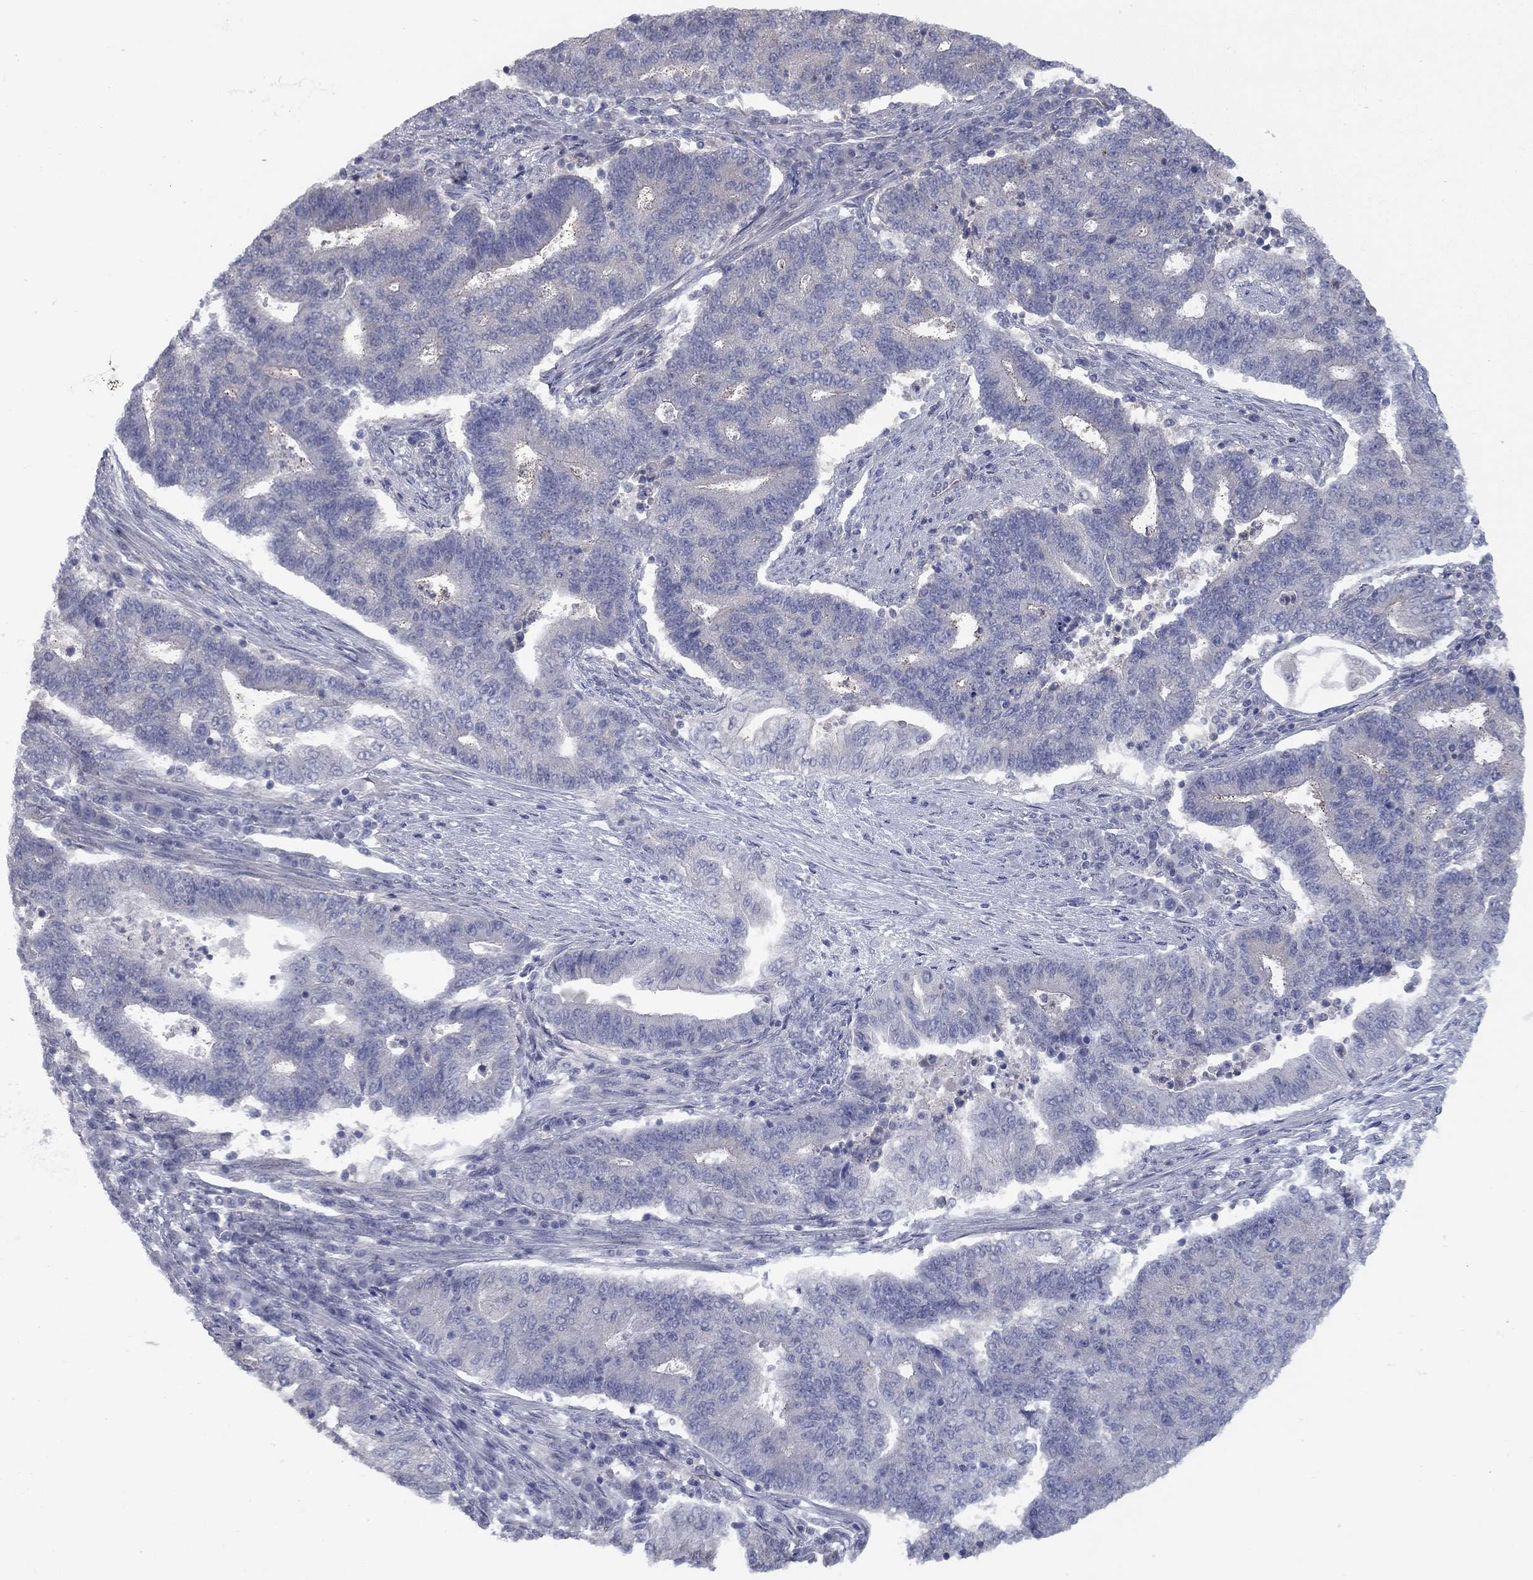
{"staining": {"intensity": "negative", "quantity": "none", "location": "none"}, "tissue": "endometrial cancer", "cell_type": "Tumor cells", "image_type": "cancer", "snomed": [{"axis": "morphology", "description": "Adenocarcinoma, NOS"}, {"axis": "topography", "description": "Uterus"}, {"axis": "topography", "description": "Endometrium"}], "caption": "Micrograph shows no significant protein staining in tumor cells of endometrial adenocarcinoma. The staining was performed using DAB (3,3'-diaminobenzidine) to visualize the protein expression in brown, while the nuclei were stained in blue with hematoxylin (Magnification: 20x).", "gene": "DUSP7", "patient": {"sex": "female", "age": 54}}